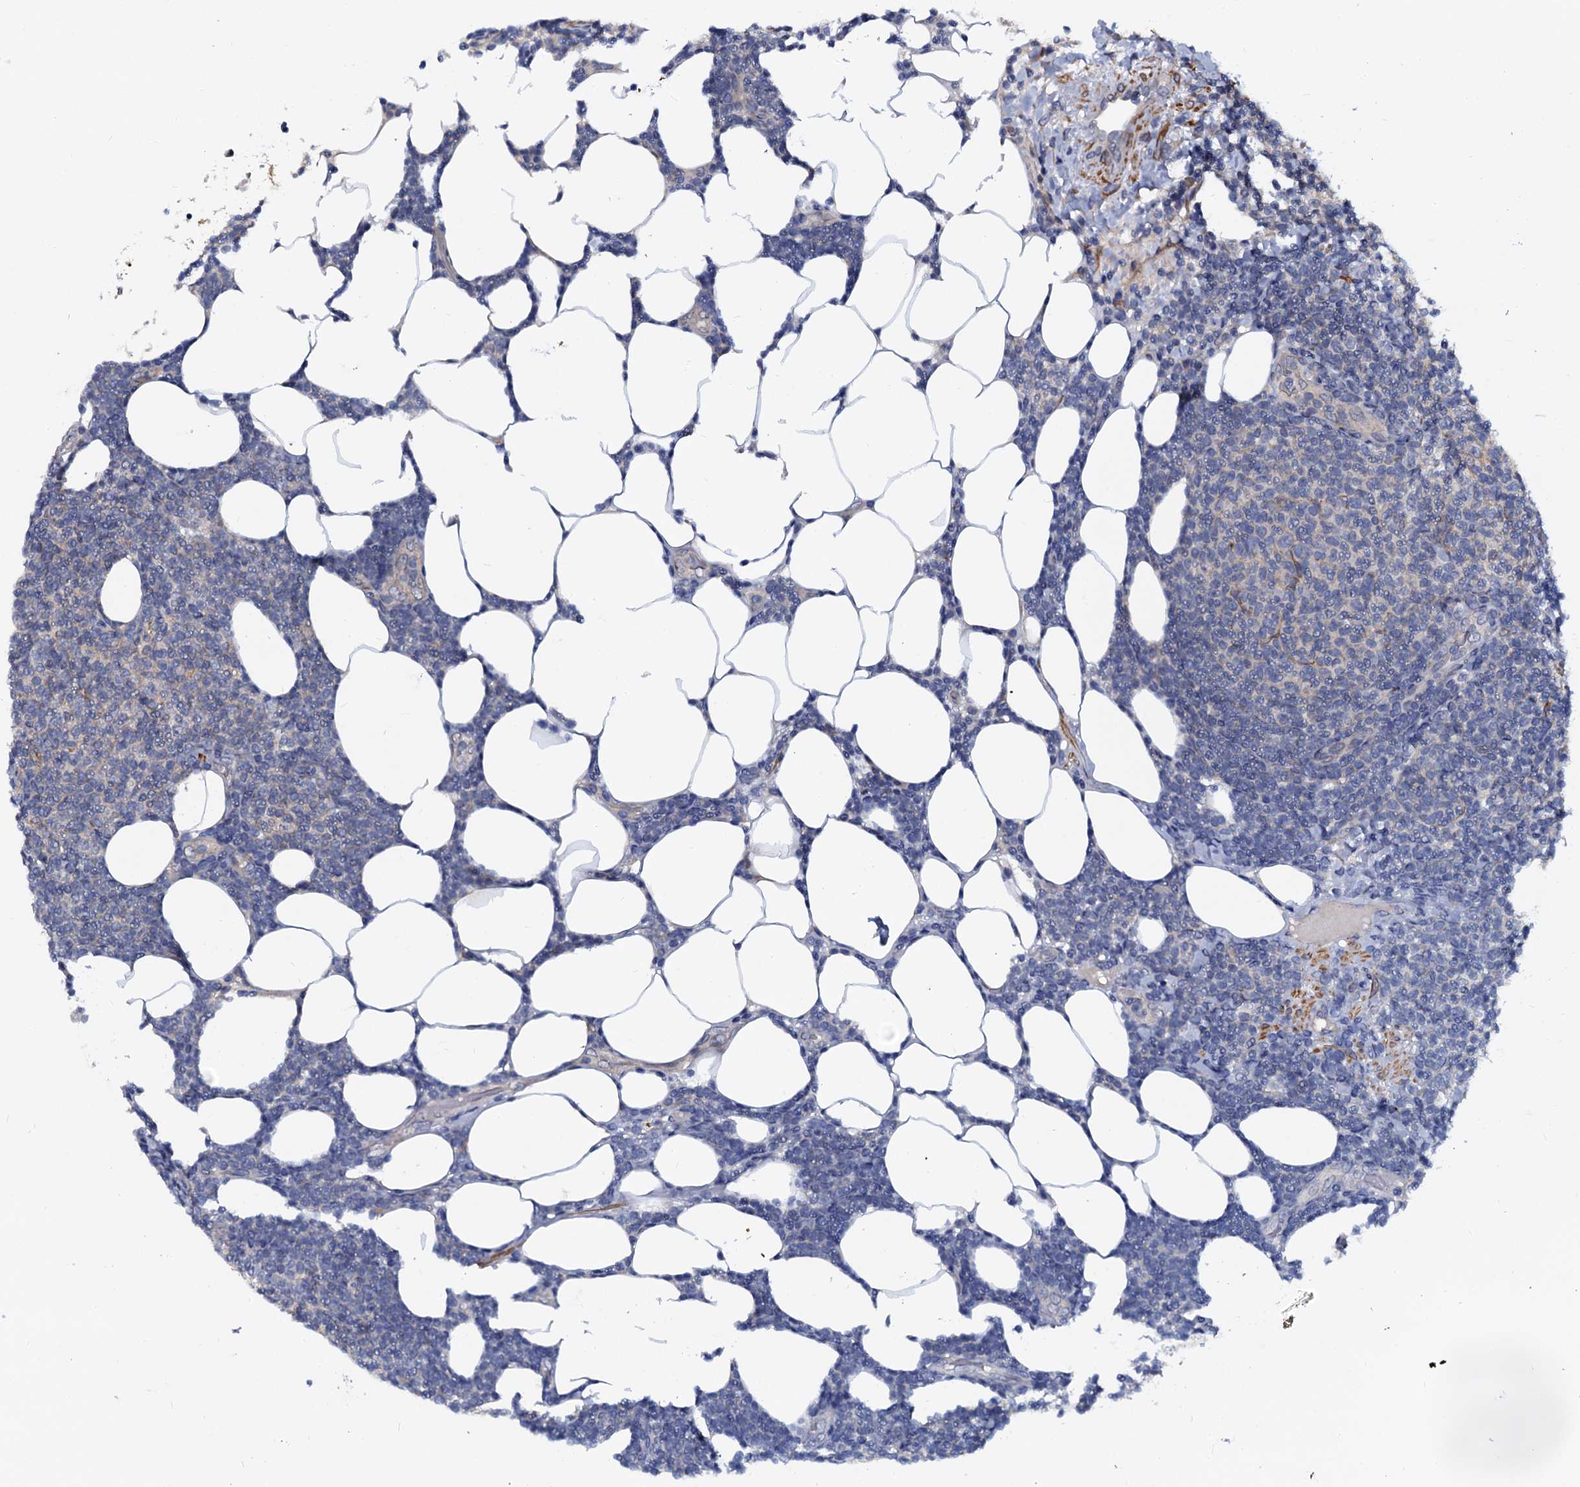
{"staining": {"intensity": "negative", "quantity": "none", "location": "none"}, "tissue": "lymphoma", "cell_type": "Tumor cells", "image_type": "cancer", "snomed": [{"axis": "morphology", "description": "Malignant lymphoma, non-Hodgkin's type, Low grade"}, {"axis": "topography", "description": "Lymph node"}], "caption": "Immunohistochemical staining of human lymphoma demonstrates no significant positivity in tumor cells.", "gene": "N4BP1", "patient": {"sex": "male", "age": 66}}